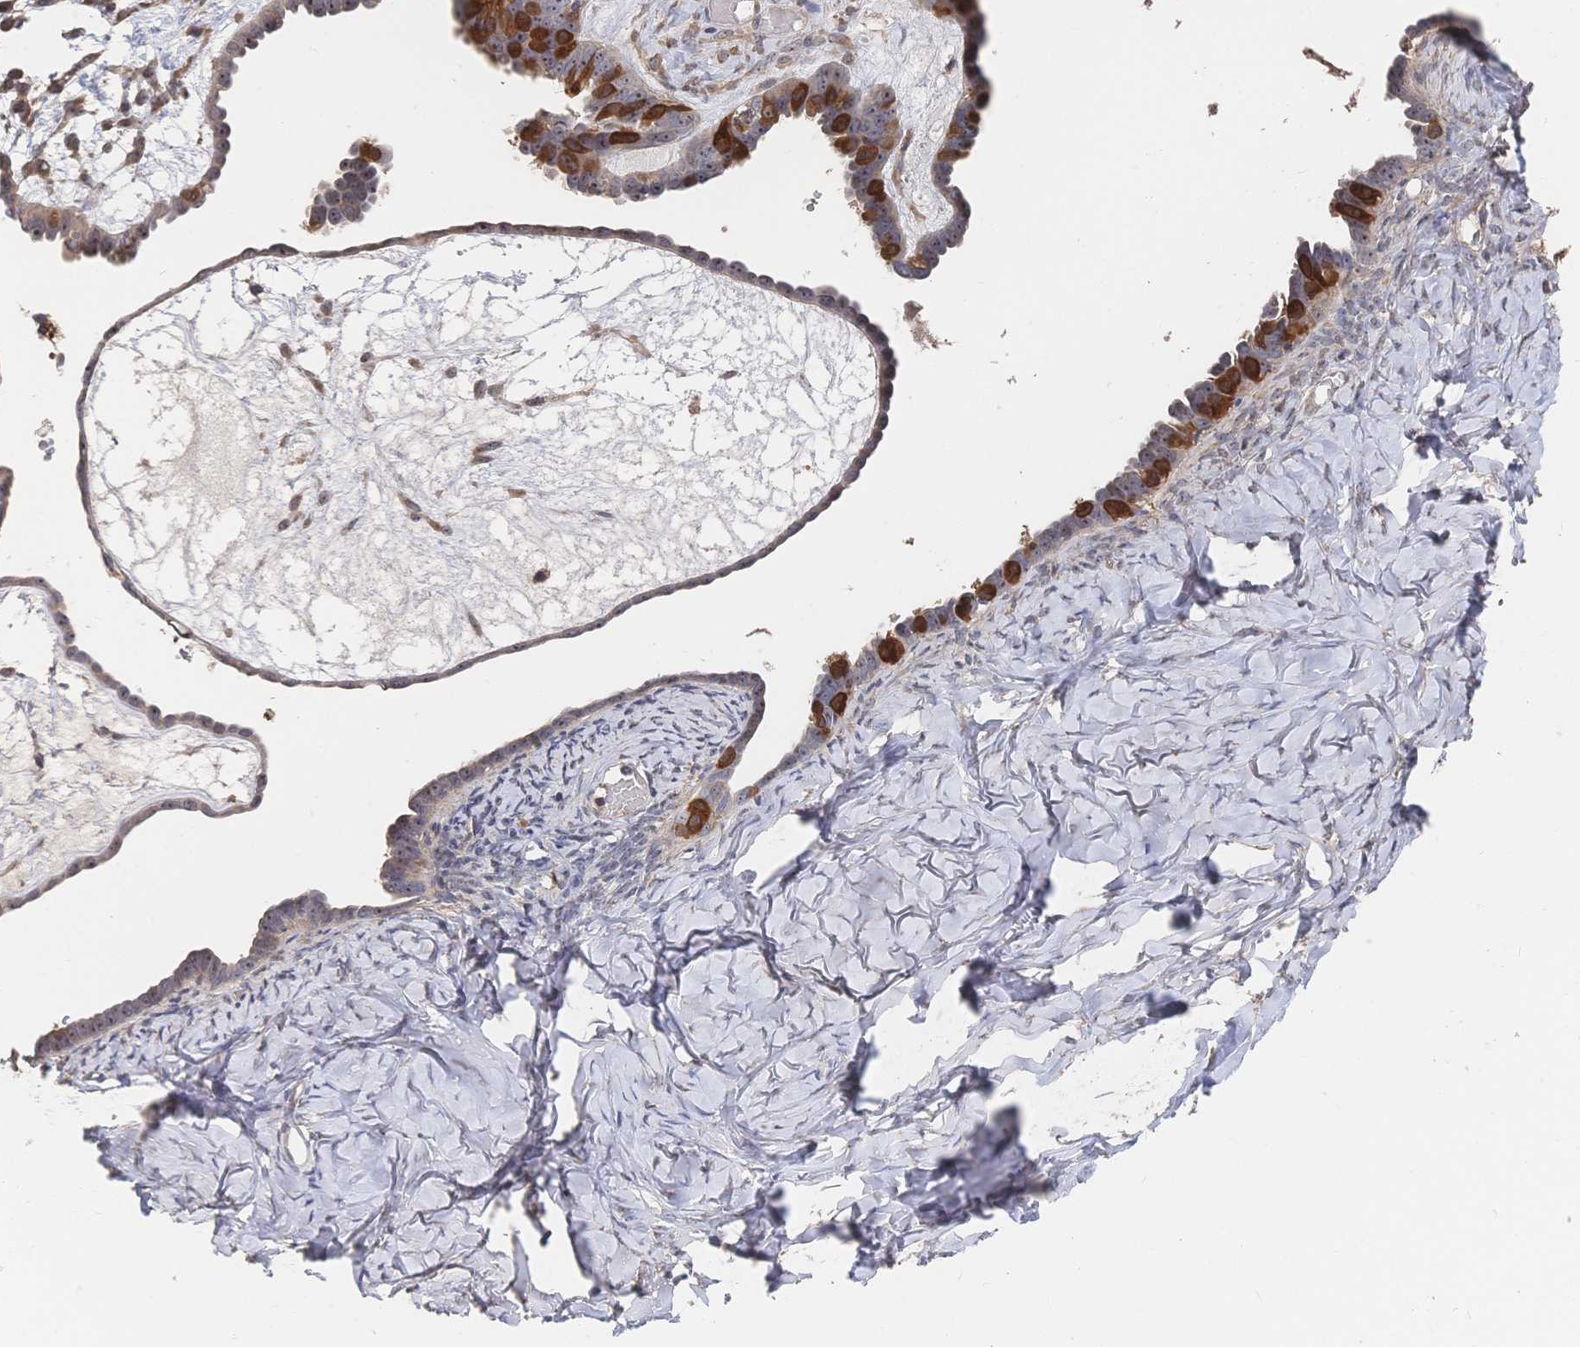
{"staining": {"intensity": "strong", "quantity": "25%-75%", "location": "cytoplasmic/membranous"}, "tissue": "ovarian cancer", "cell_type": "Tumor cells", "image_type": "cancer", "snomed": [{"axis": "morphology", "description": "Cystadenocarcinoma, serous, NOS"}, {"axis": "topography", "description": "Ovary"}], "caption": "IHC (DAB) staining of ovarian cancer demonstrates strong cytoplasmic/membranous protein expression in approximately 25%-75% of tumor cells.", "gene": "DNAJA4", "patient": {"sex": "female", "age": 69}}